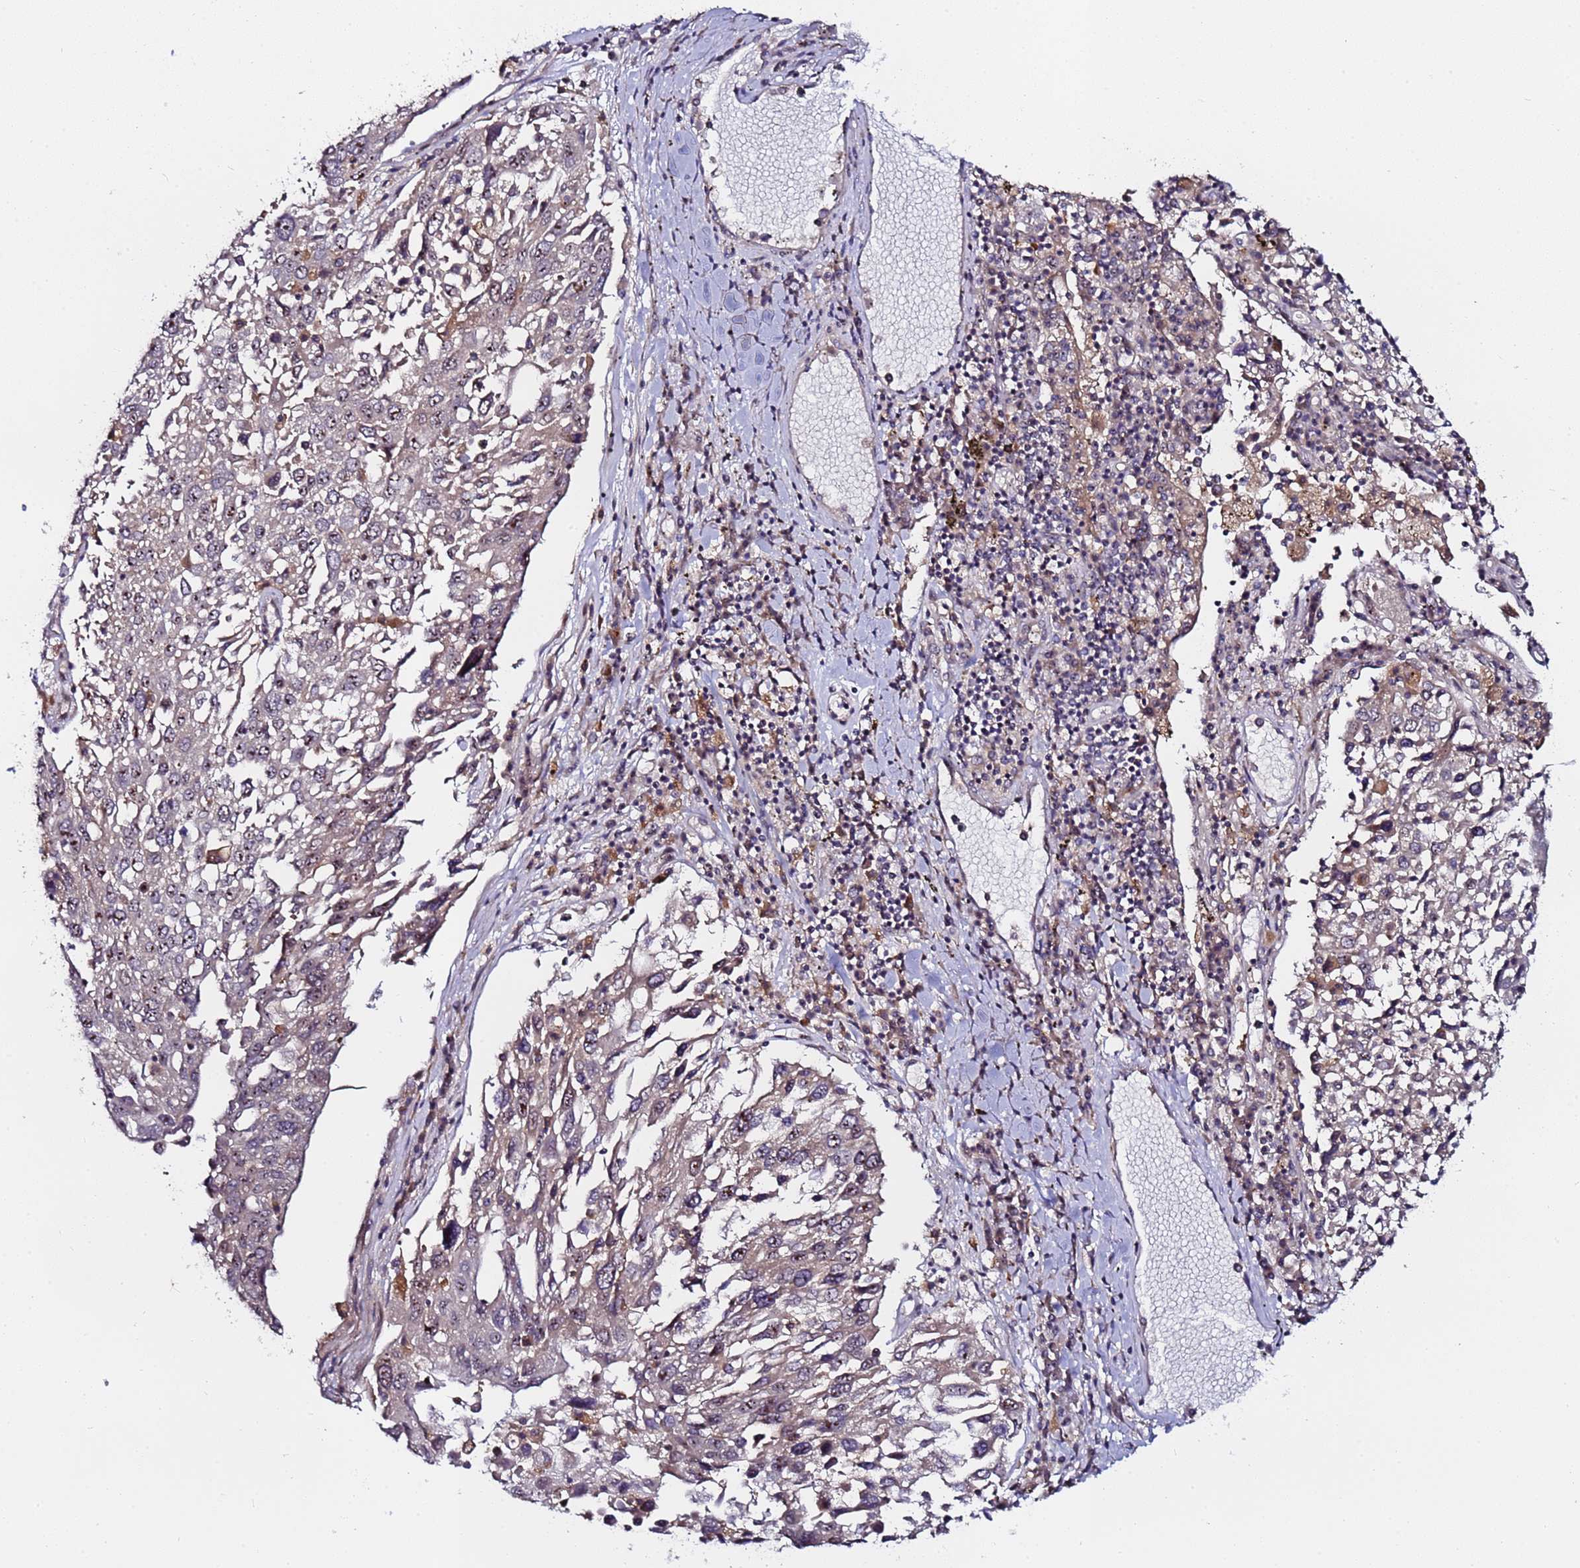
{"staining": {"intensity": "moderate", "quantity": "25%-75%", "location": "nuclear"}, "tissue": "lung cancer", "cell_type": "Tumor cells", "image_type": "cancer", "snomed": [{"axis": "morphology", "description": "Squamous cell carcinoma, NOS"}, {"axis": "topography", "description": "Lung"}], "caption": "Moderate nuclear positivity for a protein is identified in about 25%-75% of tumor cells of lung cancer (squamous cell carcinoma) using IHC.", "gene": "KRI1", "patient": {"sex": "male", "age": 65}}